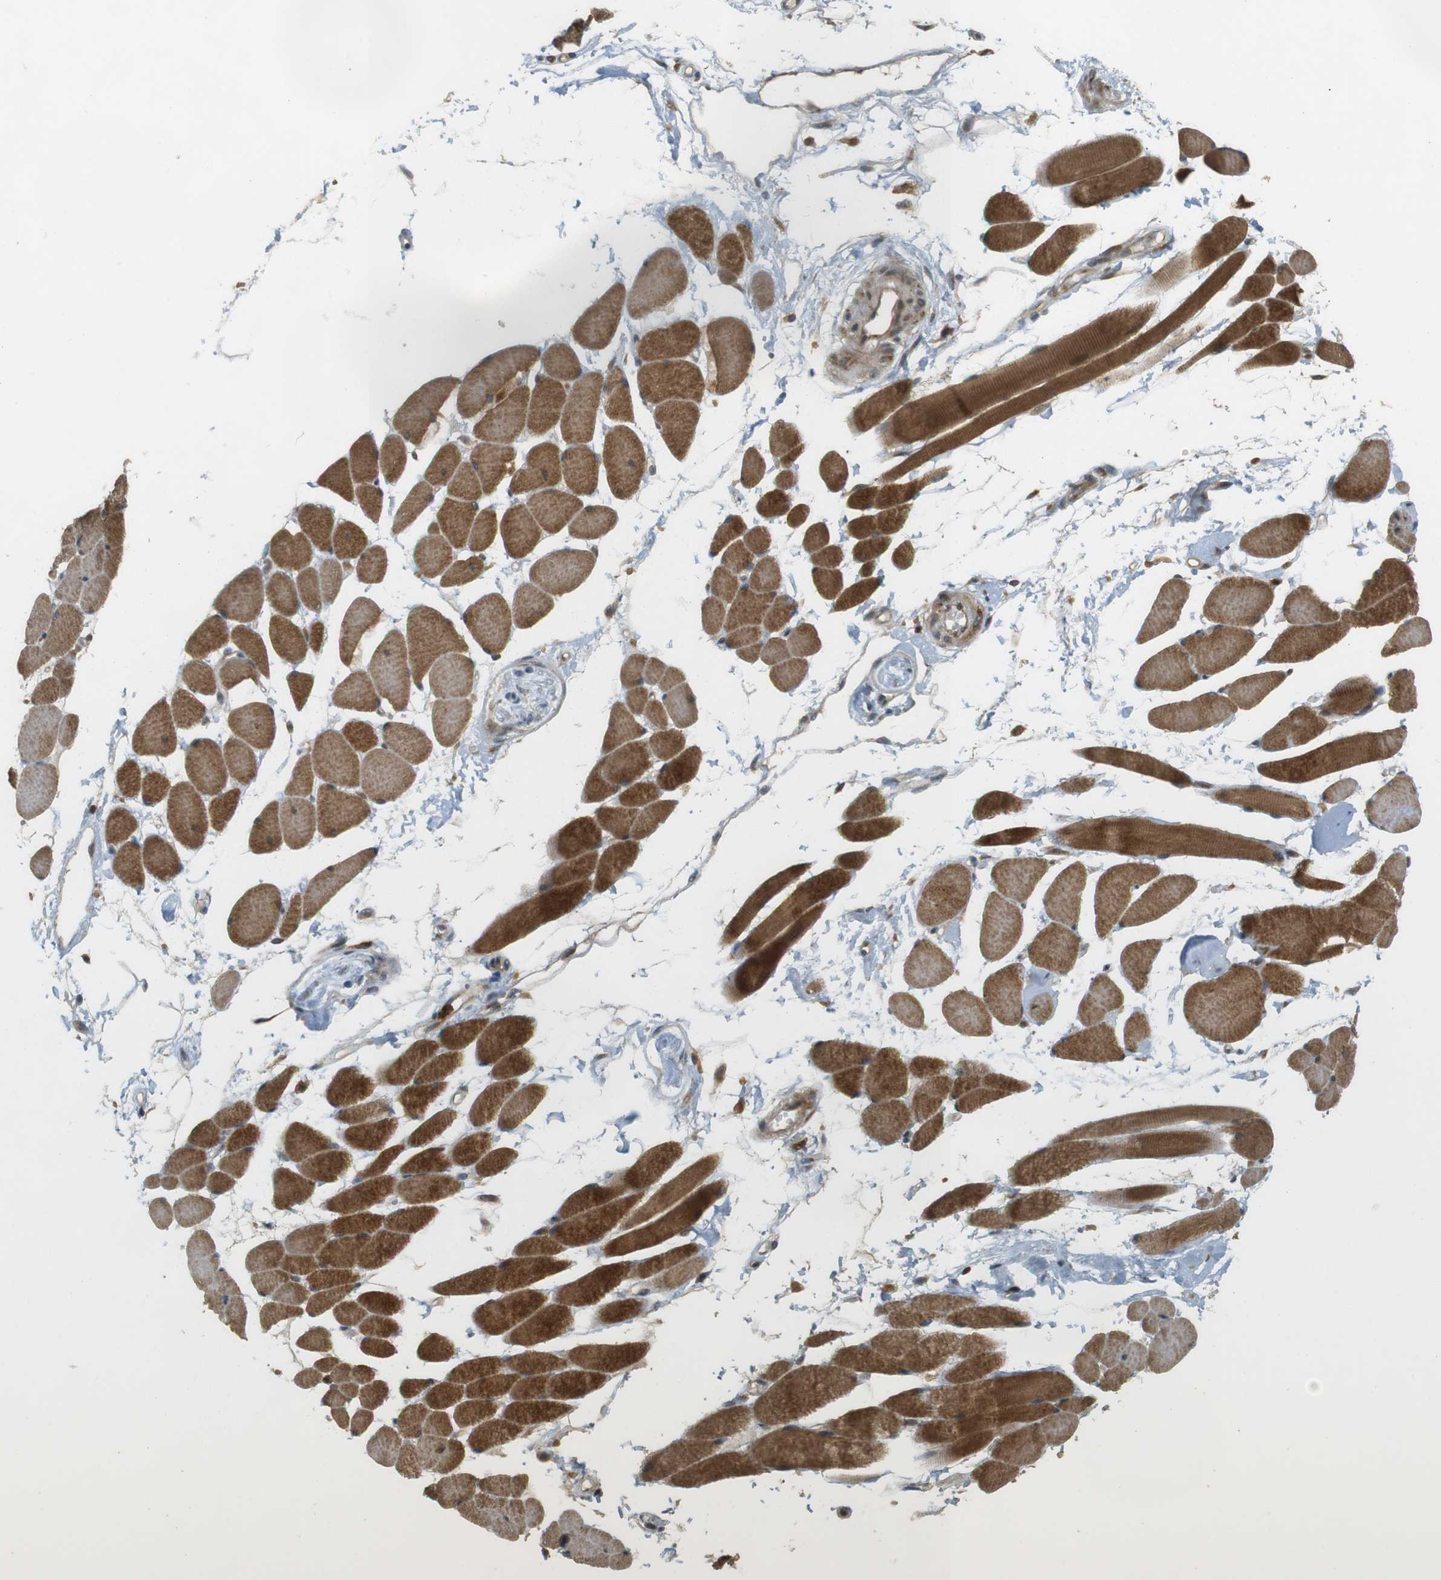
{"staining": {"intensity": "strong", "quantity": ">75%", "location": "cytoplasmic/membranous"}, "tissue": "skeletal muscle", "cell_type": "Myocytes", "image_type": "normal", "snomed": [{"axis": "morphology", "description": "Normal tissue, NOS"}, {"axis": "topography", "description": "Skeletal muscle"}, {"axis": "topography", "description": "Peripheral nerve tissue"}], "caption": "A high-resolution photomicrograph shows immunohistochemistry staining of unremarkable skeletal muscle, which displays strong cytoplasmic/membranous staining in about >75% of myocytes.", "gene": "TMX3", "patient": {"sex": "female", "age": 84}}